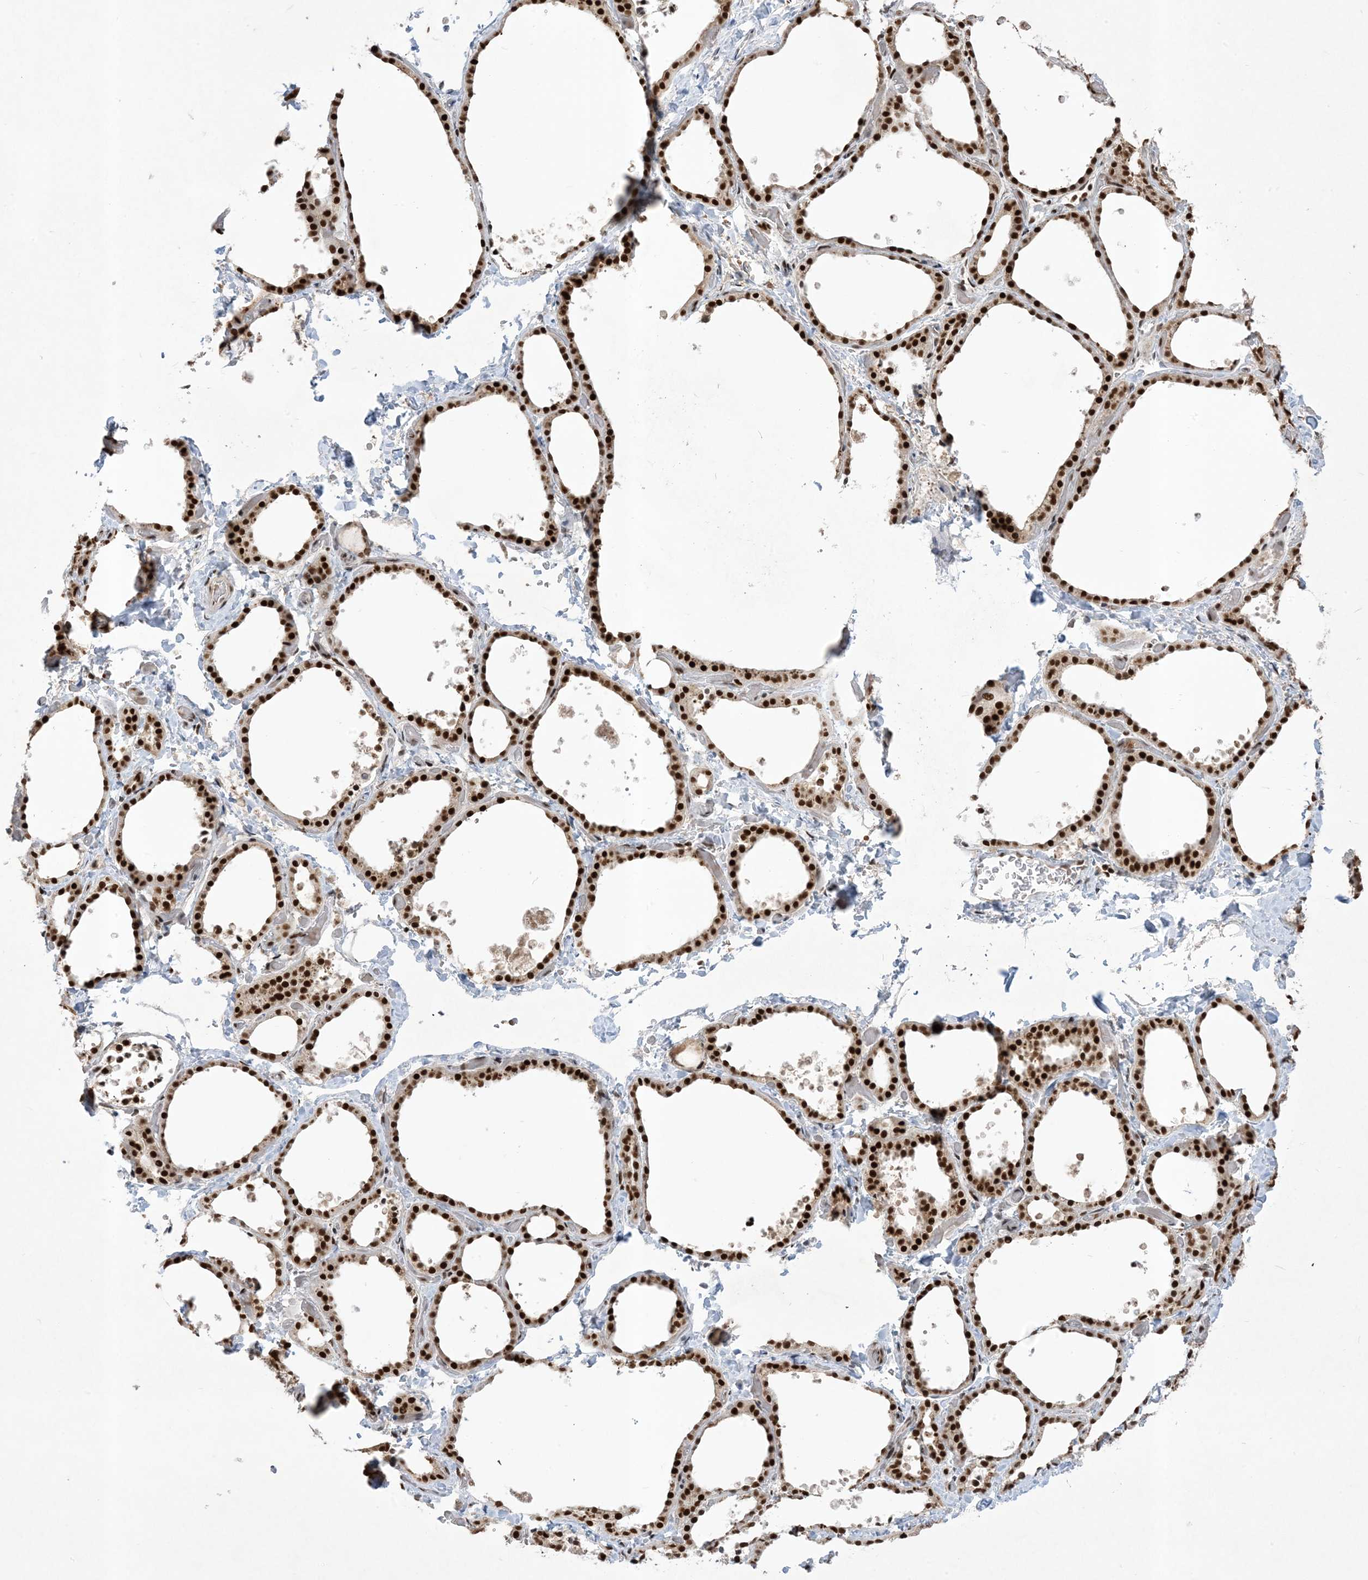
{"staining": {"intensity": "strong", "quantity": ">75%", "location": "nuclear"}, "tissue": "thyroid gland", "cell_type": "Glandular cells", "image_type": "normal", "snomed": [{"axis": "morphology", "description": "Normal tissue, NOS"}, {"axis": "topography", "description": "Thyroid gland"}], "caption": "Immunohistochemistry micrograph of unremarkable thyroid gland stained for a protein (brown), which reveals high levels of strong nuclear expression in approximately >75% of glandular cells.", "gene": "PPIL2", "patient": {"sex": "female", "age": 44}}